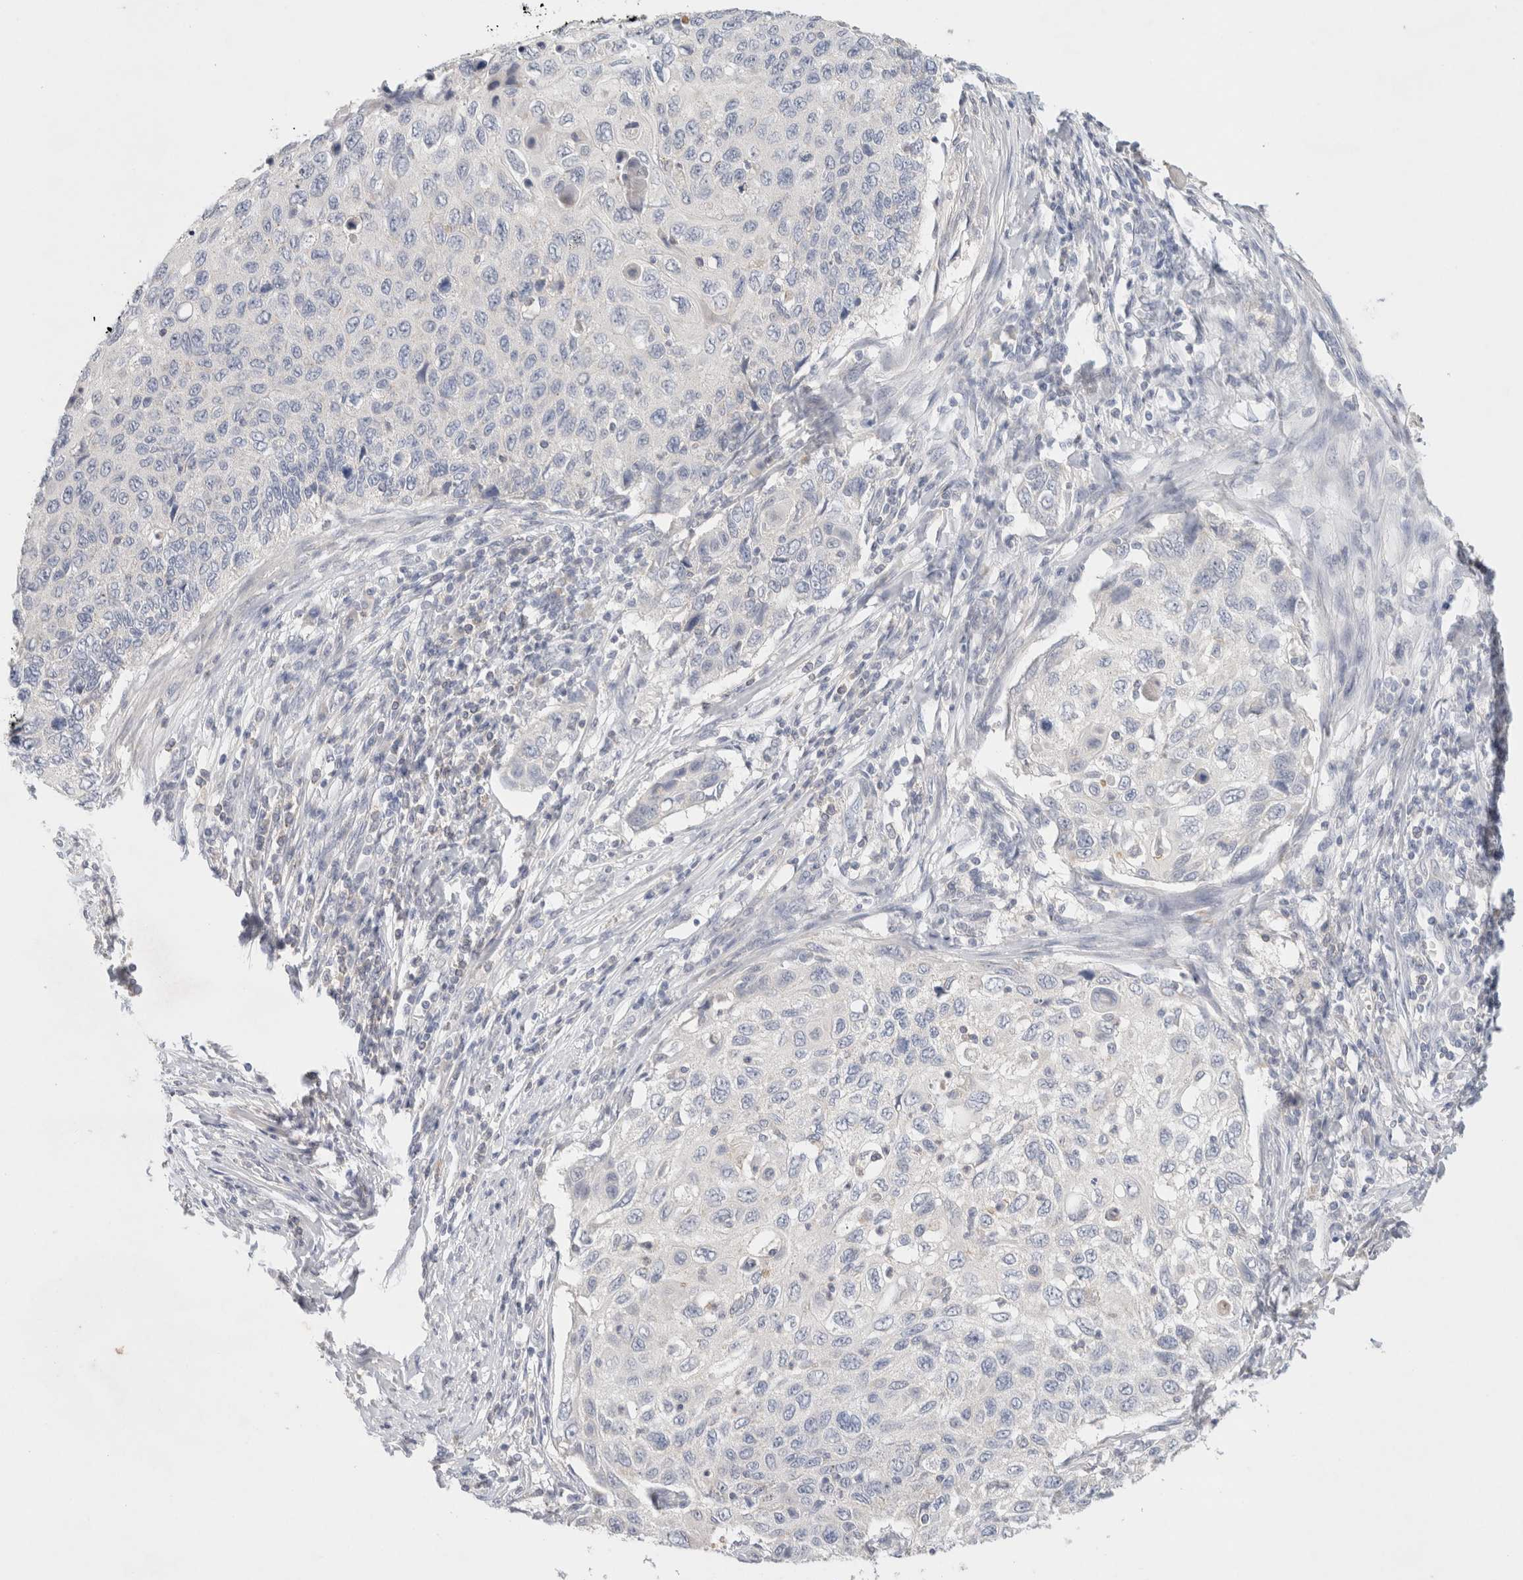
{"staining": {"intensity": "negative", "quantity": "none", "location": "none"}, "tissue": "cervical cancer", "cell_type": "Tumor cells", "image_type": "cancer", "snomed": [{"axis": "morphology", "description": "Squamous cell carcinoma, NOS"}, {"axis": "topography", "description": "Cervix"}], "caption": "High power microscopy histopathology image of an IHC photomicrograph of cervical cancer, revealing no significant staining in tumor cells.", "gene": "MPP2", "patient": {"sex": "female", "age": 70}}